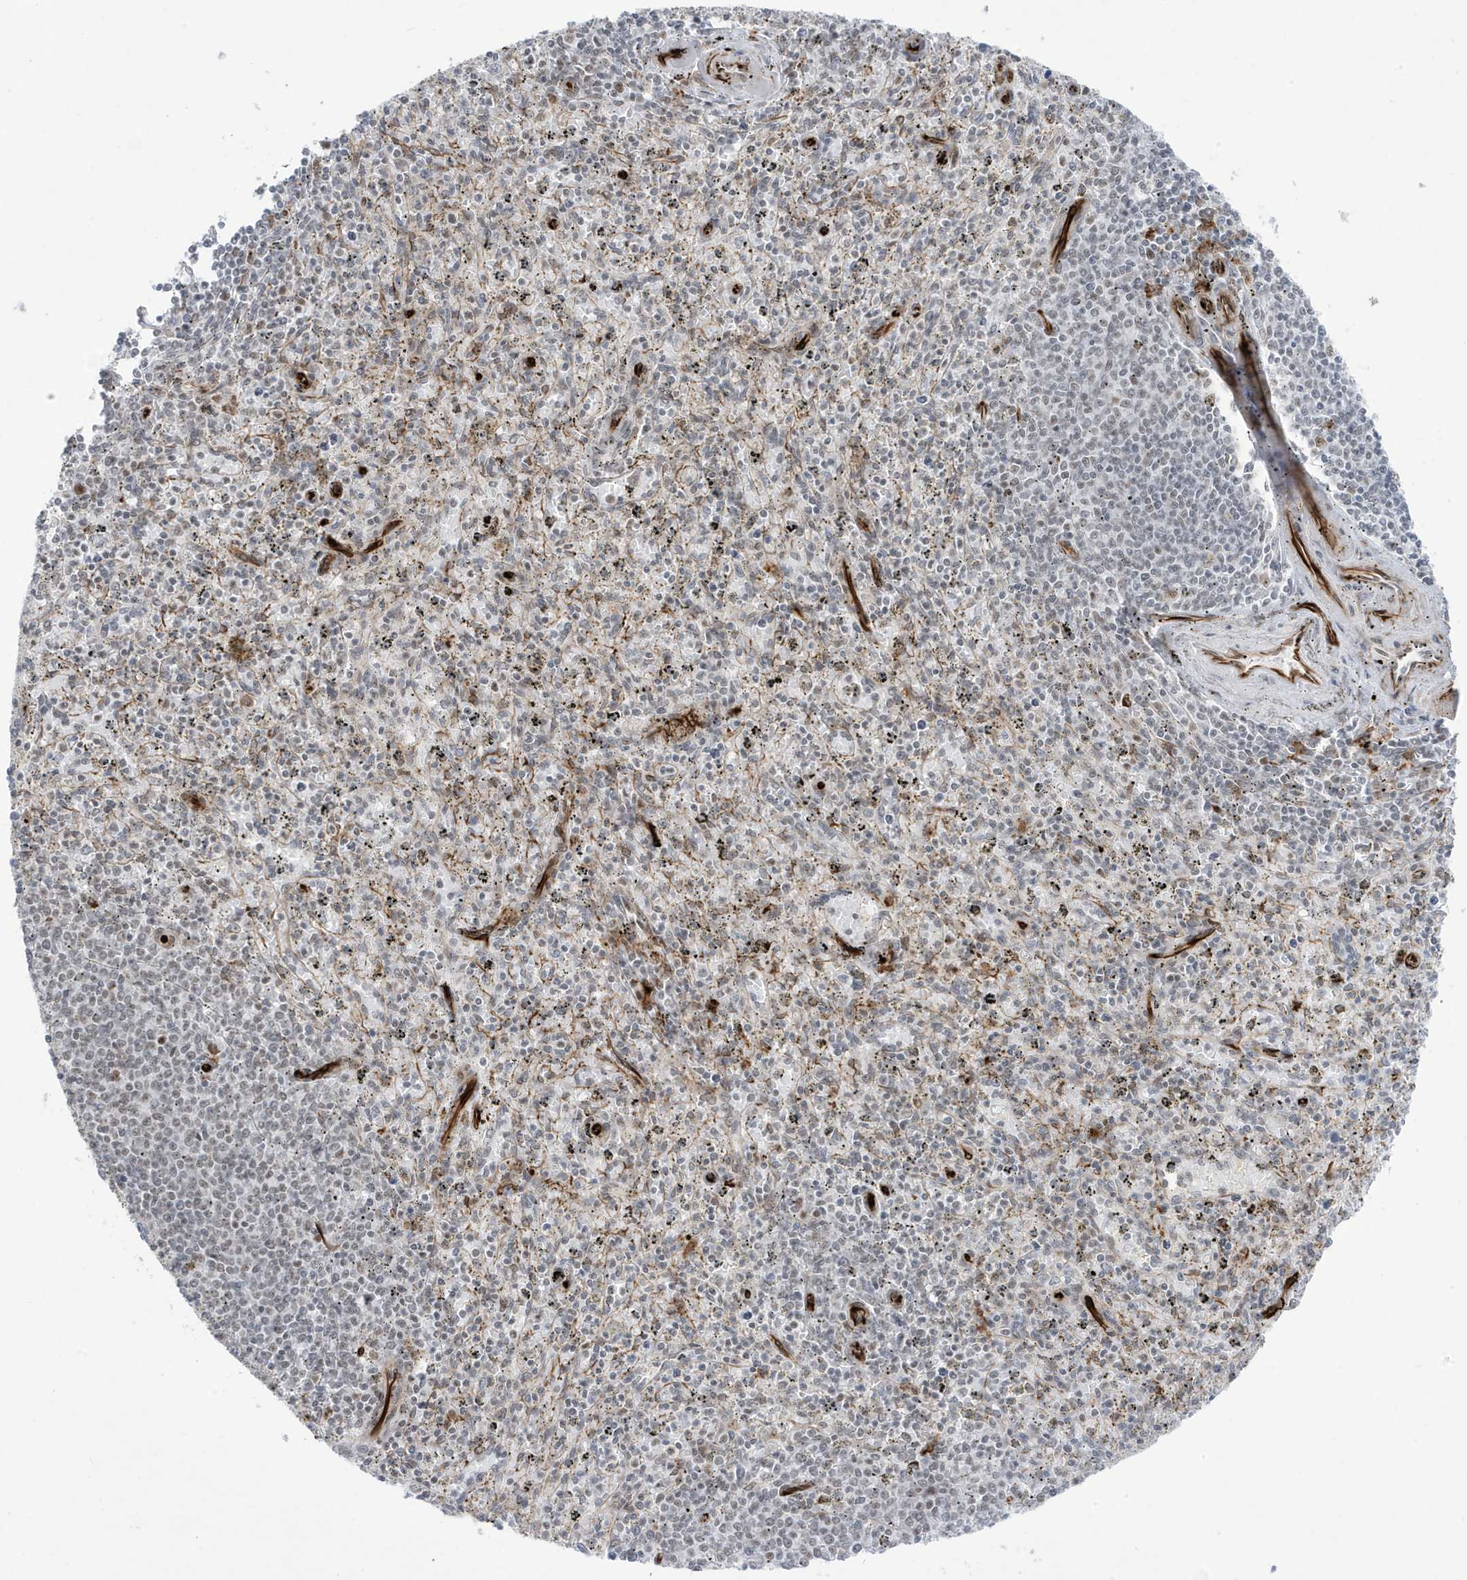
{"staining": {"intensity": "weak", "quantity": "<25%", "location": "nuclear"}, "tissue": "spleen", "cell_type": "Cells in red pulp", "image_type": "normal", "snomed": [{"axis": "morphology", "description": "Normal tissue, NOS"}, {"axis": "topography", "description": "Spleen"}], "caption": "The photomicrograph exhibits no staining of cells in red pulp in normal spleen.", "gene": "ADAMTSL3", "patient": {"sex": "male", "age": 72}}